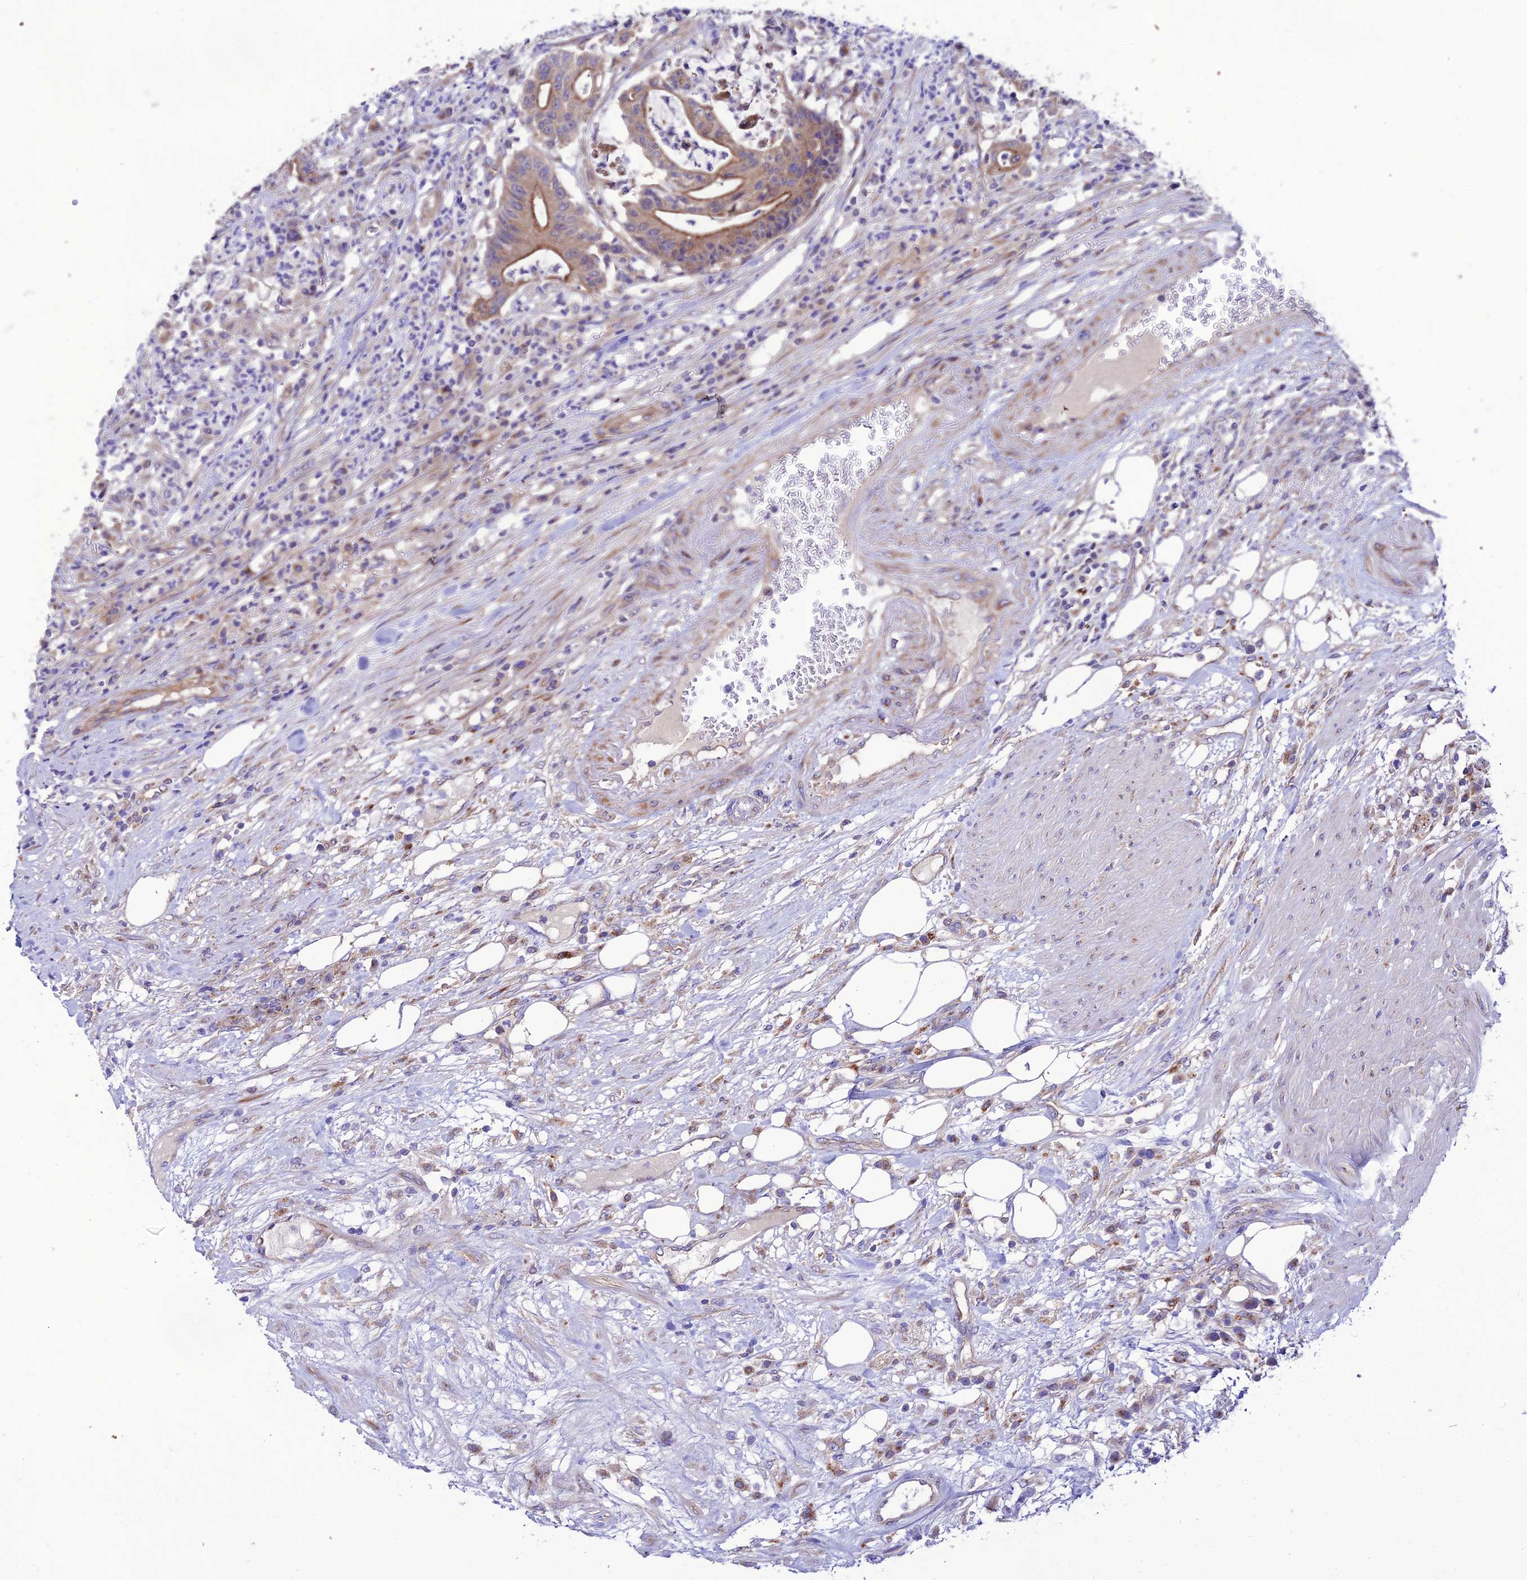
{"staining": {"intensity": "moderate", "quantity": ">75%", "location": "cytoplasmic/membranous"}, "tissue": "colorectal cancer", "cell_type": "Tumor cells", "image_type": "cancer", "snomed": [{"axis": "morphology", "description": "Adenocarcinoma, NOS"}, {"axis": "topography", "description": "Colon"}], "caption": "Moderate cytoplasmic/membranous positivity is appreciated in approximately >75% of tumor cells in colorectal cancer.", "gene": "LACTB2", "patient": {"sex": "female", "age": 84}}